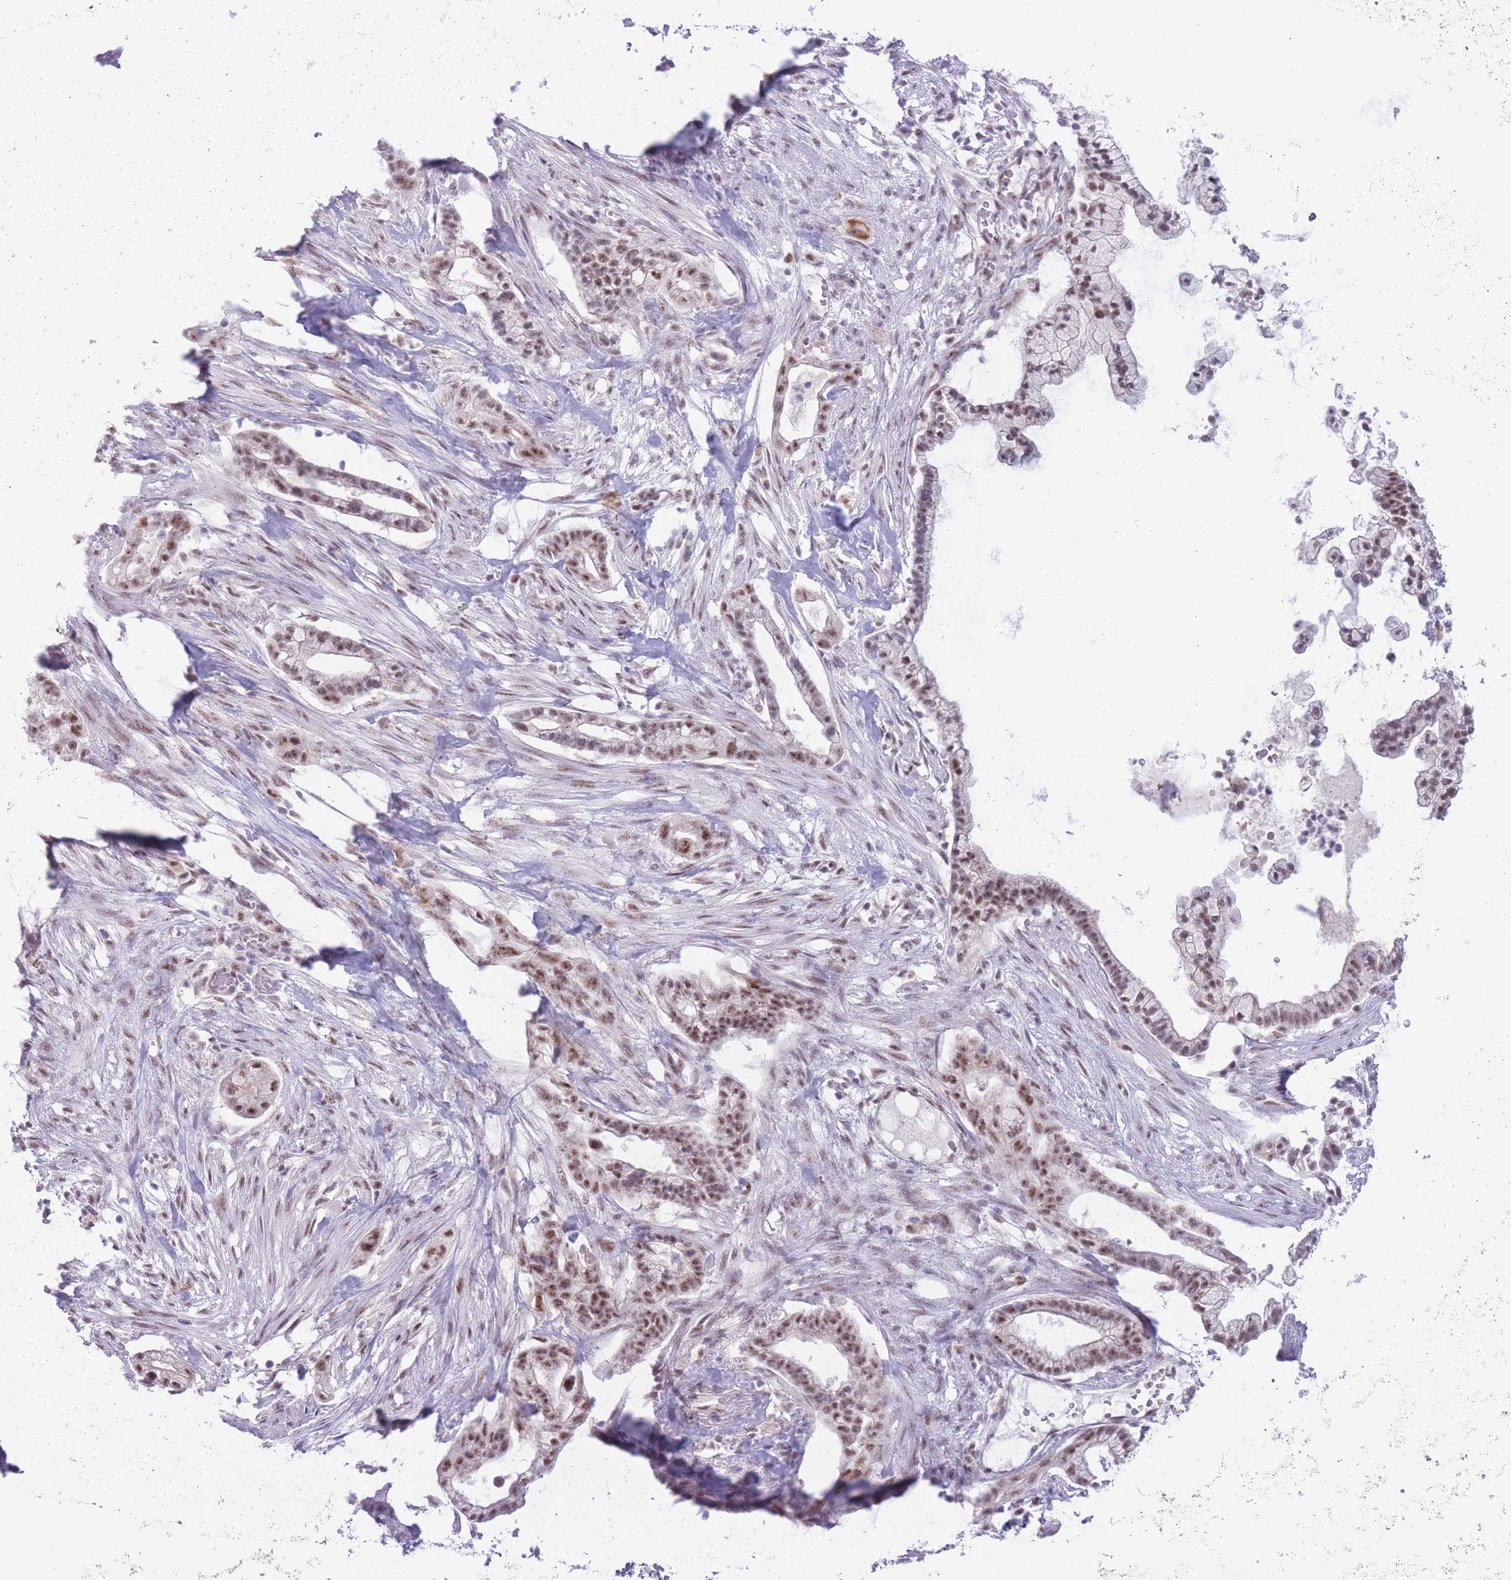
{"staining": {"intensity": "moderate", "quantity": ">75%", "location": "nuclear"}, "tissue": "pancreatic cancer", "cell_type": "Tumor cells", "image_type": "cancer", "snomed": [{"axis": "morphology", "description": "Adenocarcinoma, NOS"}, {"axis": "topography", "description": "Pancreas"}], "caption": "An image of human pancreatic cancer stained for a protein shows moderate nuclear brown staining in tumor cells.", "gene": "CYP2B6", "patient": {"sex": "male", "age": 44}}